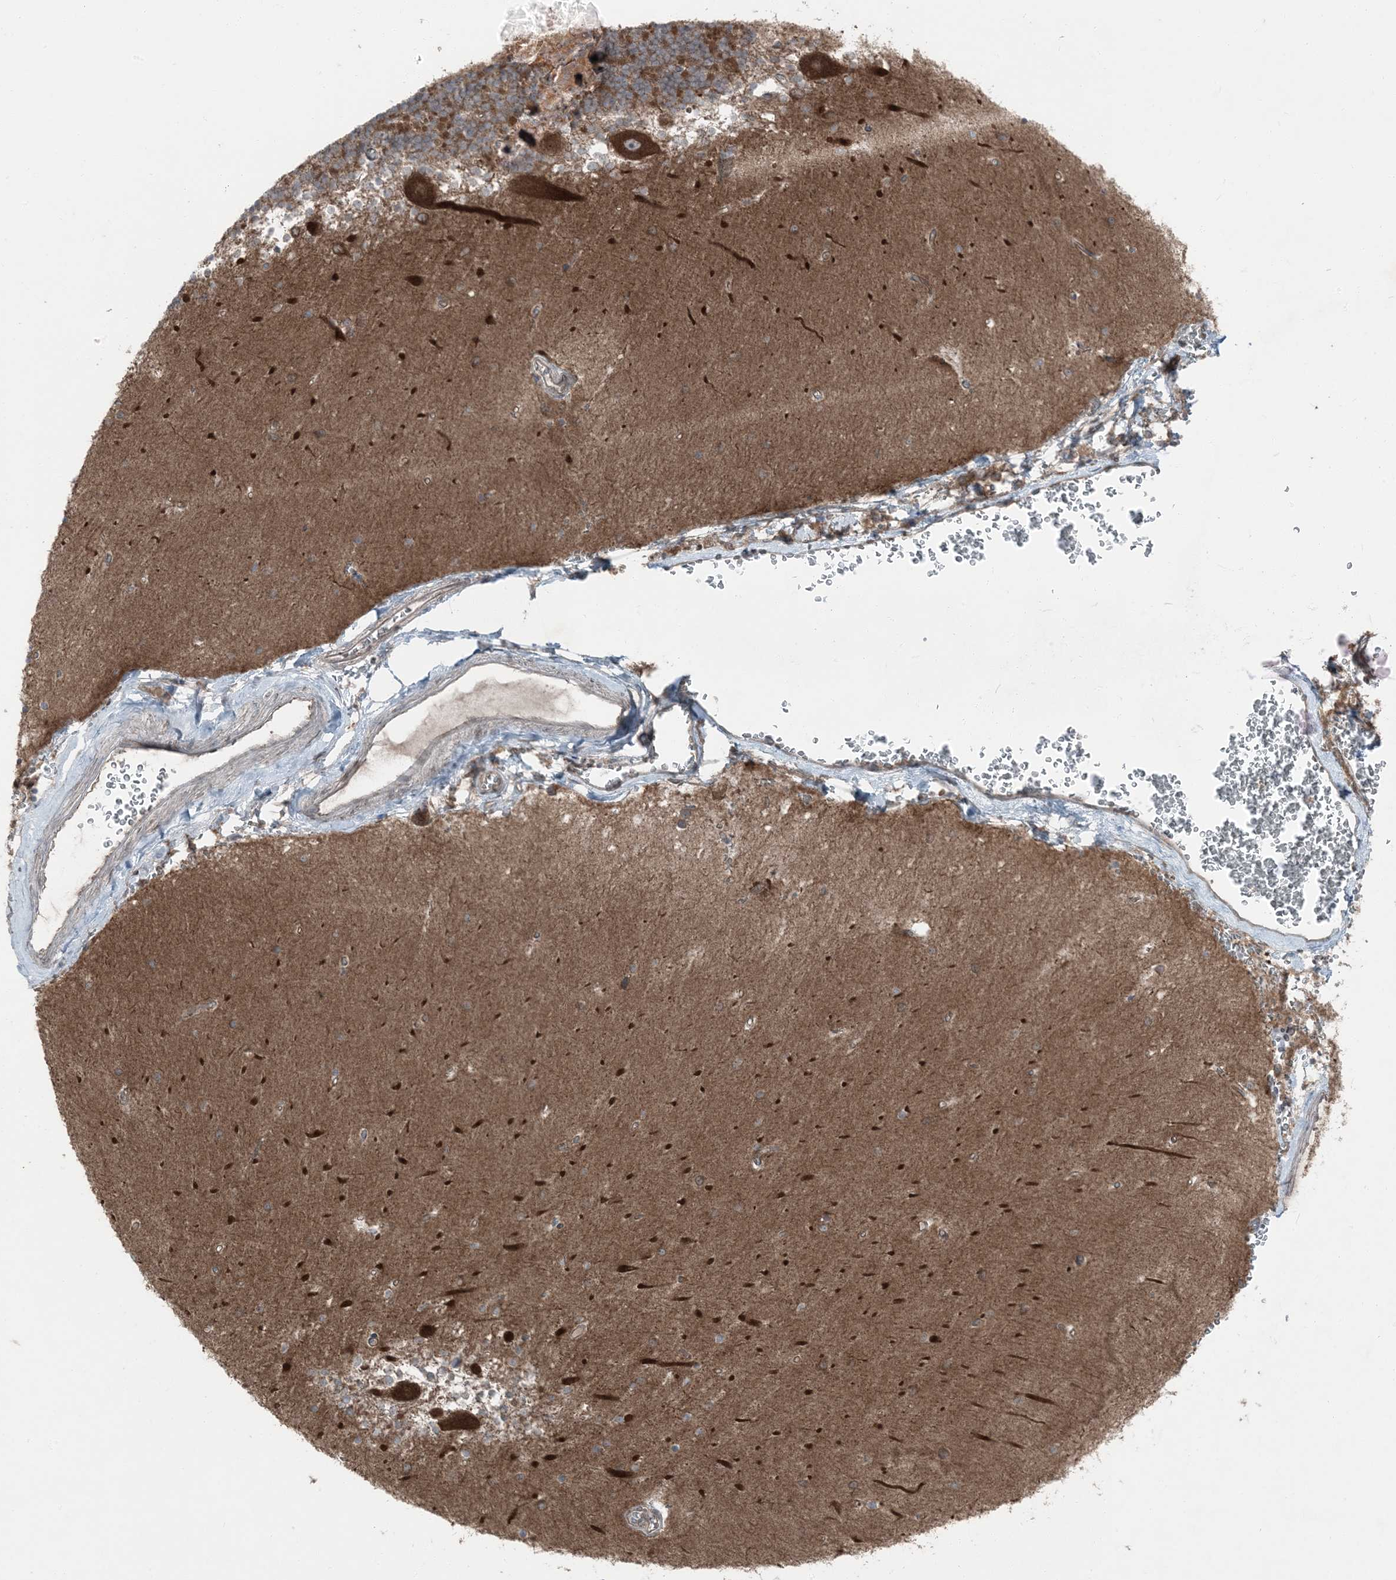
{"staining": {"intensity": "moderate", "quantity": "25%-75%", "location": "cytoplasmic/membranous"}, "tissue": "cerebellum", "cell_type": "Cells in granular layer", "image_type": "normal", "snomed": [{"axis": "morphology", "description": "Normal tissue, NOS"}, {"axis": "topography", "description": "Cerebellum"}], "caption": "Protein expression analysis of benign human cerebellum reveals moderate cytoplasmic/membranous staining in about 25%-75% of cells in granular layer. (DAB (3,3'-diaminobenzidine) IHC, brown staining for protein, blue staining for nuclei).", "gene": "RAB3GAP1", "patient": {"sex": "male", "age": 37}}